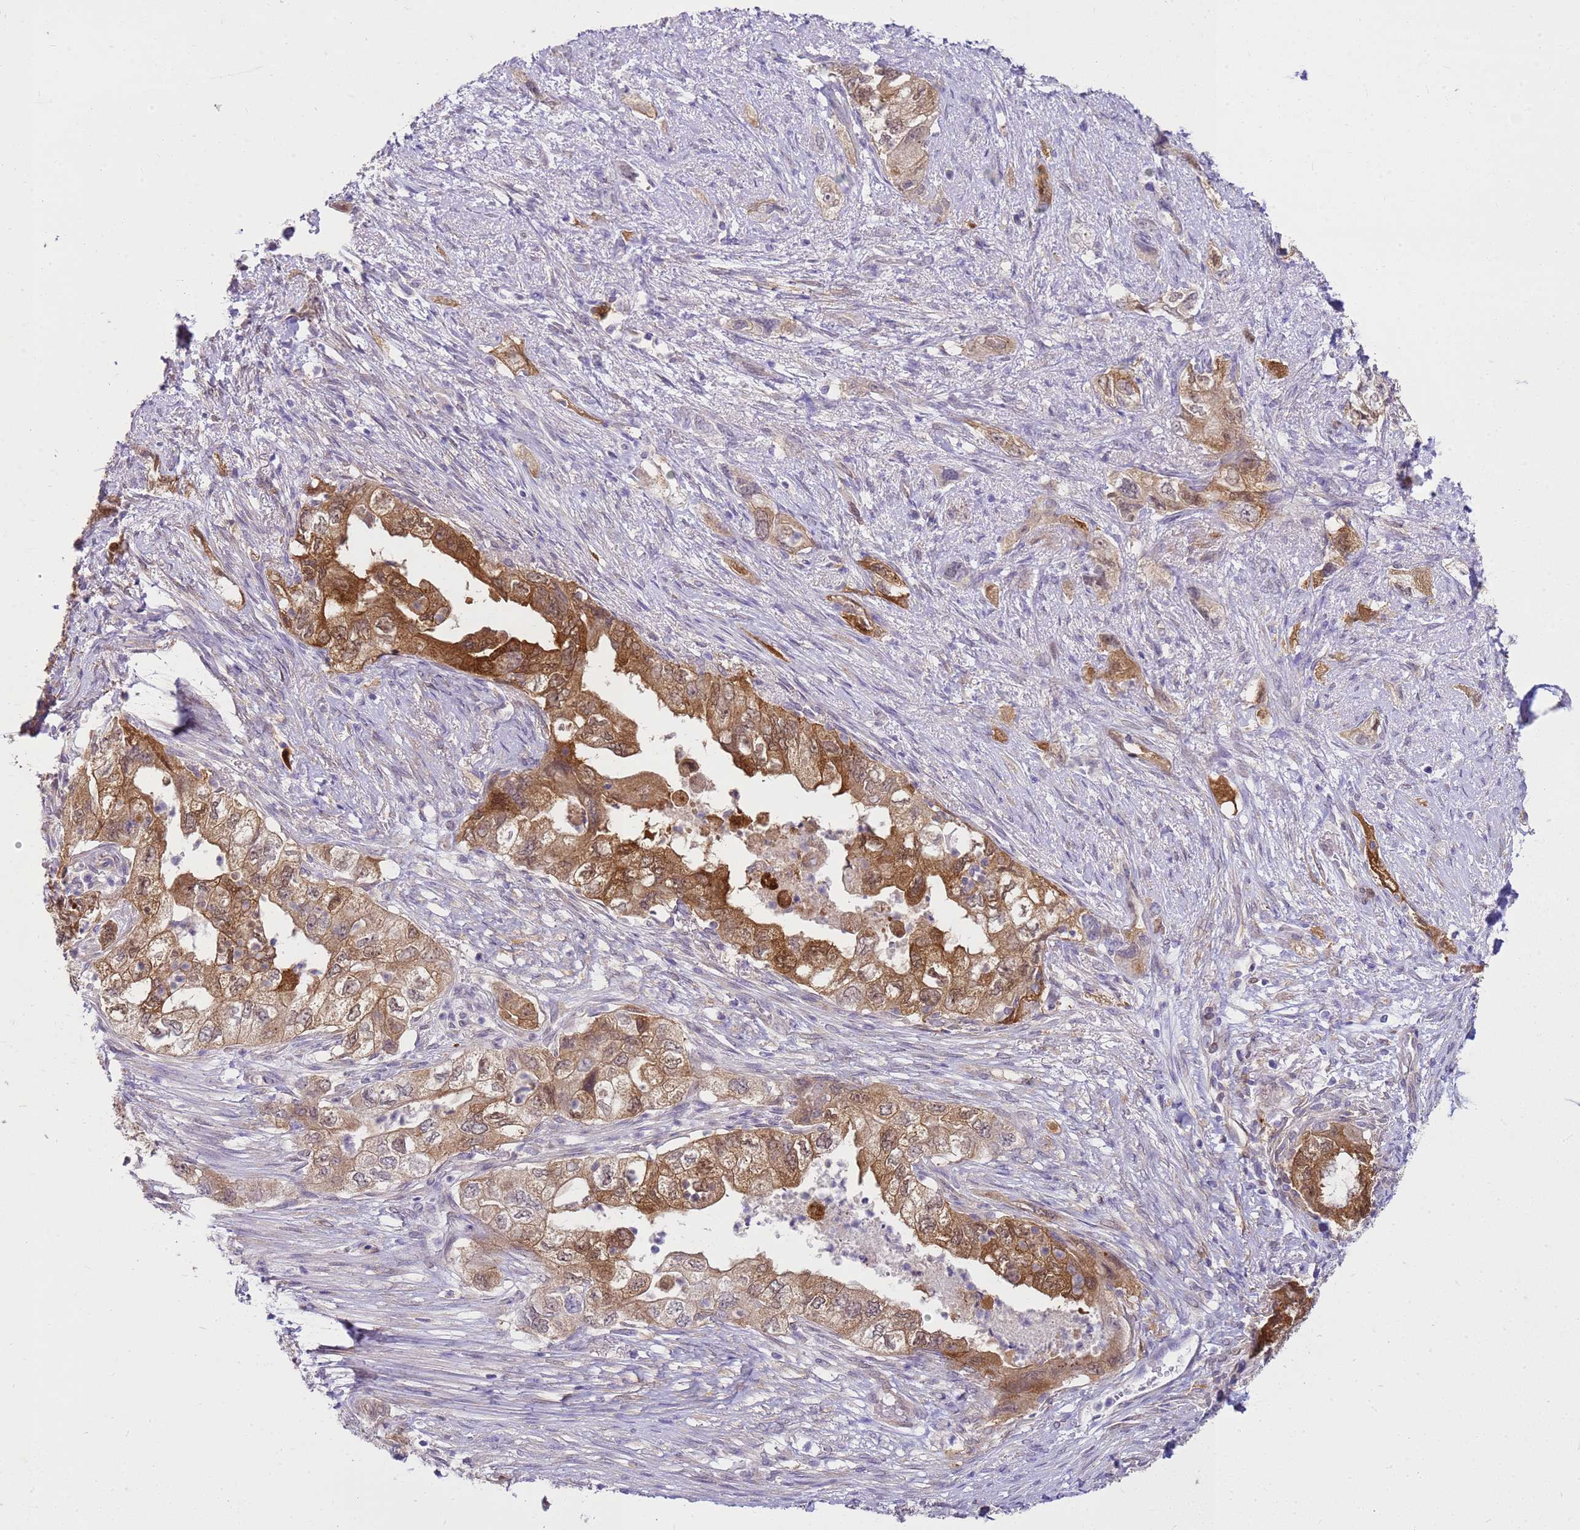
{"staining": {"intensity": "moderate", "quantity": ">75%", "location": "cytoplasmic/membranous"}, "tissue": "pancreatic cancer", "cell_type": "Tumor cells", "image_type": "cancer", "snomed": [{"axis": "morphology", "description": "Adenocarcinoma, NOS"}, {"axis": "topography", "description": "Pancreas"}], "caption": "A photomicrograph showing moderate cytoplasmic/membranous positivity in approximately >75% of tumor cells in pancreatic cancer (adenocarcinoma), as visualized by brown immunohistochemical staining.", "gene": "HSPB1", "patient": {"sex": "female", "age": 73}}